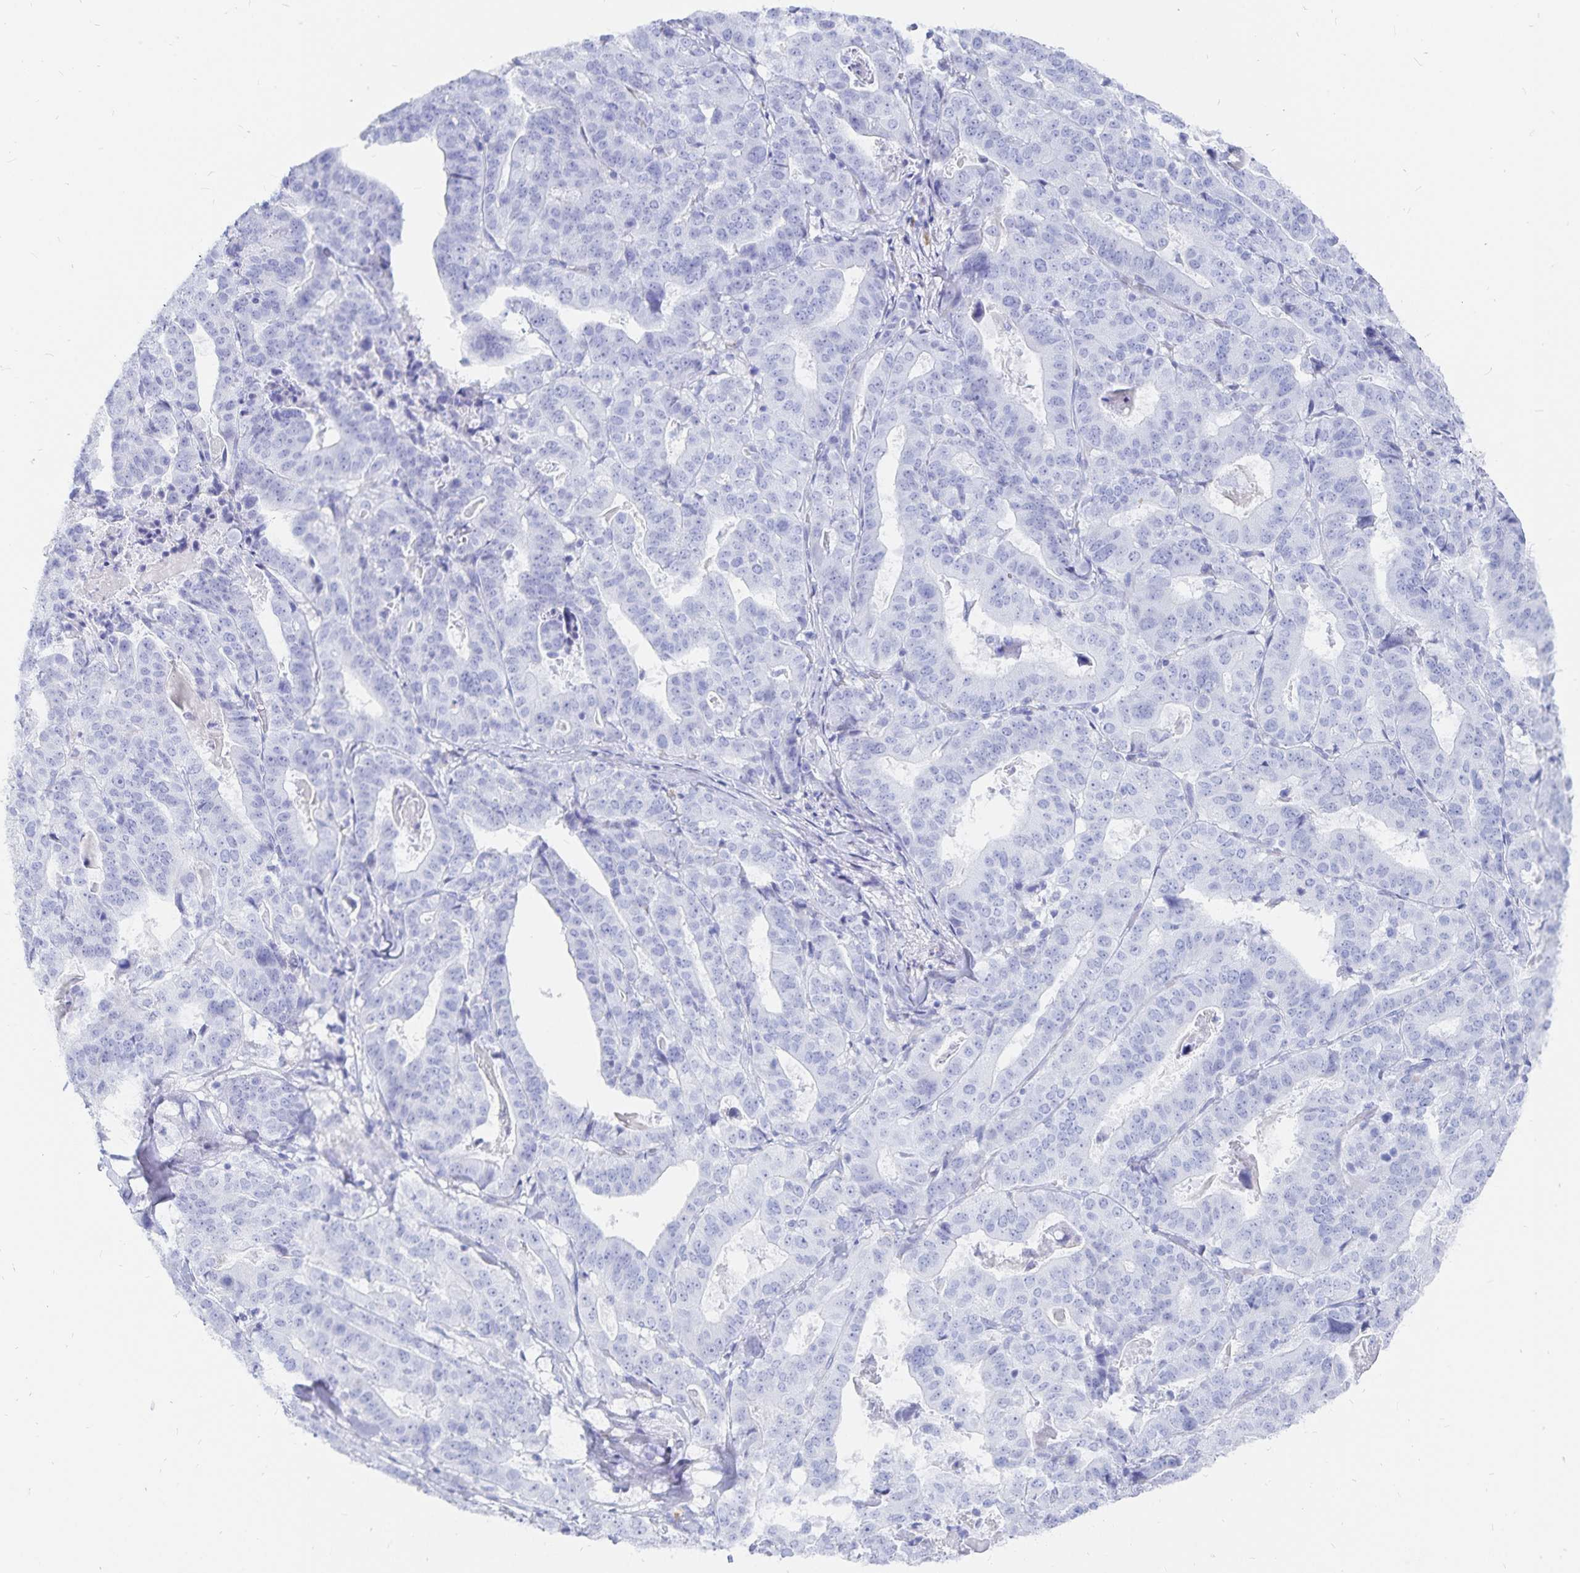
{"staining": {"intensity": "negative", "quantity": "none", "location": "none"}, "tissue": "stomach cancer", "cell_type": "Tumor cells", "image_type": "cancer", "snomed": [{"axis": "morphology", "description": "Adenocarcinoma, NOS"}, {"axis": "topography", "description": "Stomach"}], "caption": "A micrograph of stomach cancer (adenocarcinoma) stained for a protein shows no brown staining in tumor cells.", "gene": "INSL5", "patient": {"sex": "male", "age": 48}}